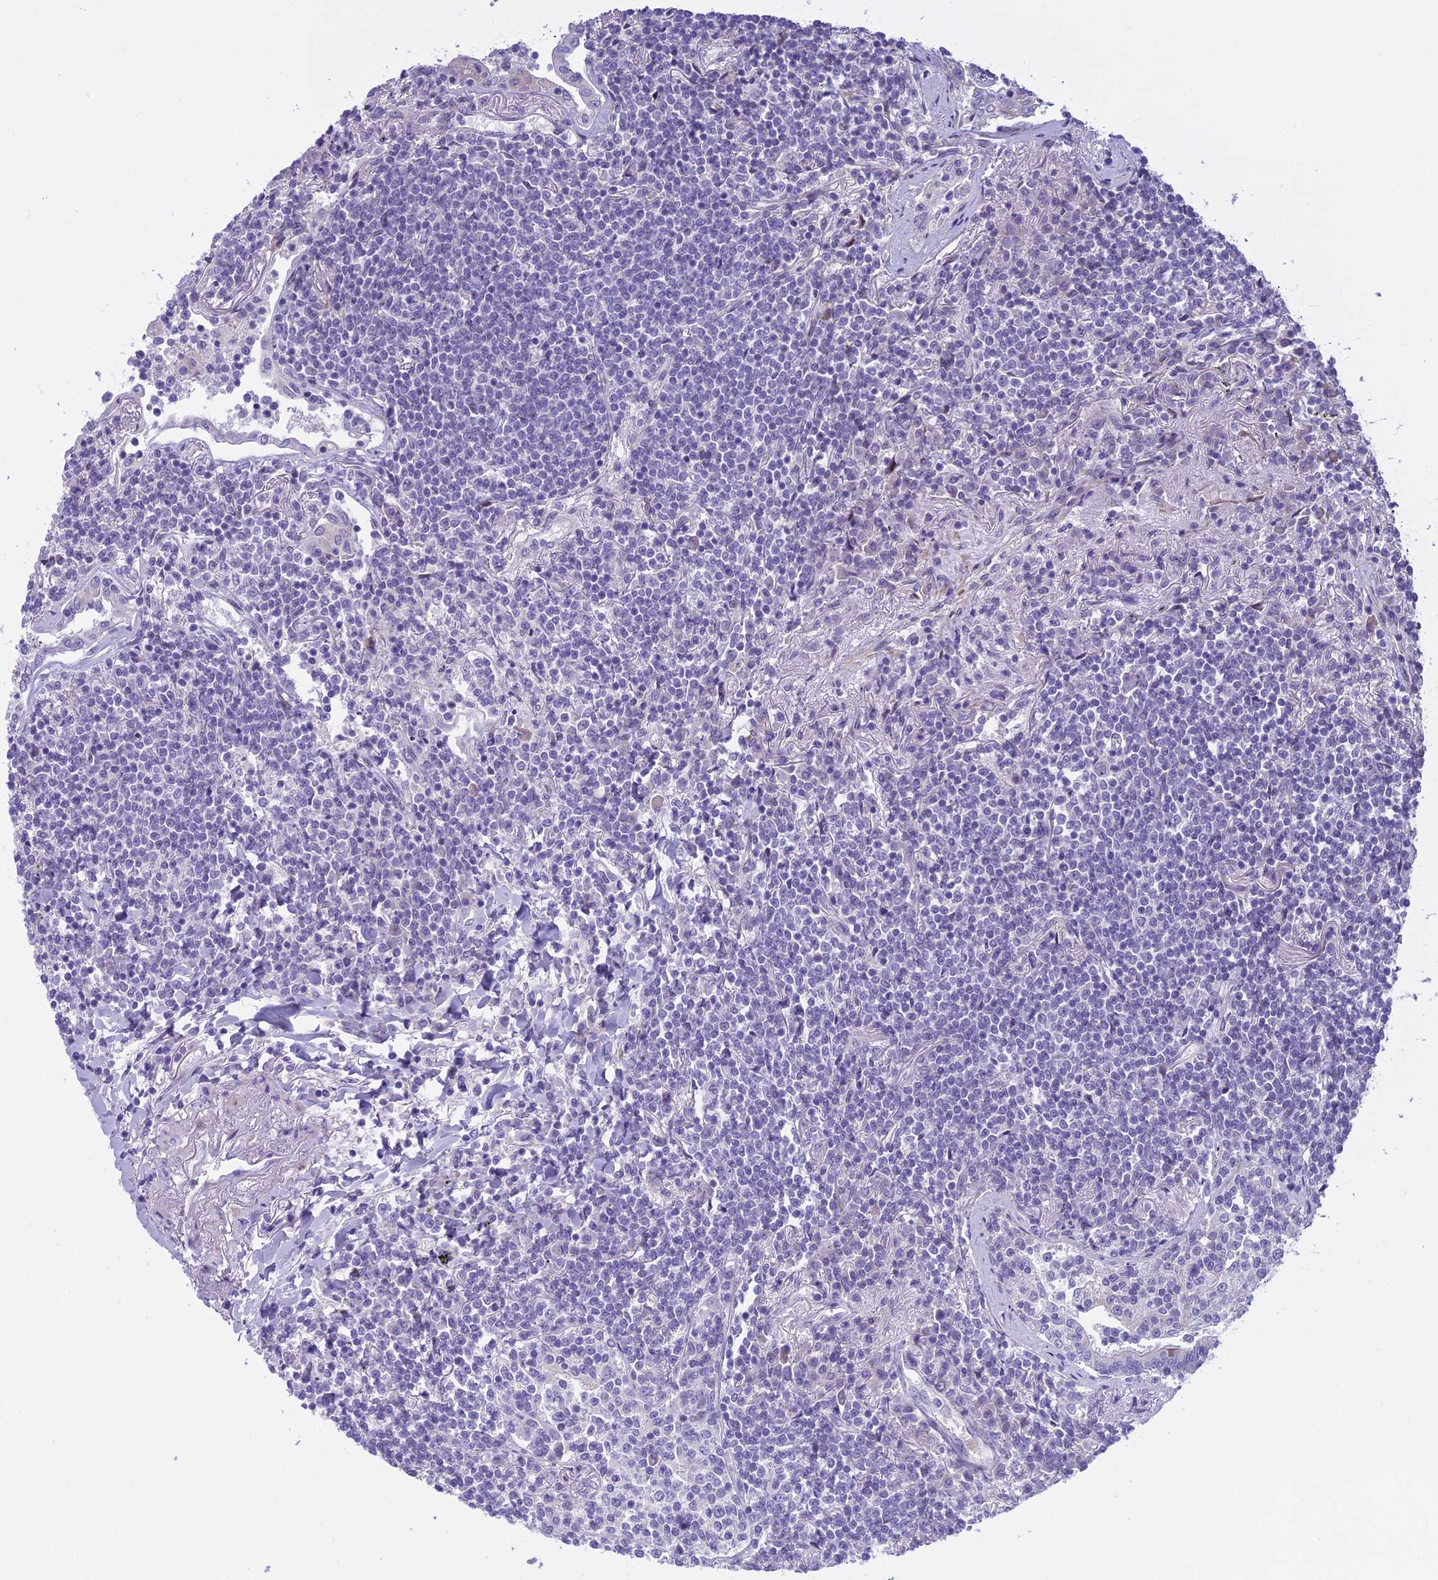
{"staining": {"intensity": "negative", "quantity": "none", "location": "none"}, "tissue": "lymphoma", "cell_type": "Tumor cells", "image_type": "cancer", "snomed": [{"axis": "morphology", "description": "Malignant lymphoma, non-Hodgkin's type, Low grade"}, {"axis": "topography", "description": "Lung"}], "caption": "High magnification brightfield microscopy of low-grade malignant lymphoma, non-Hodgkin's type stained with DAB (3,3'-diaminobenzidine) (brown) and counterstained with hematoxylin (blue): tumor cells show no significant positivity.", "gene": "PCDHB14", "patient": {"sex": "female", "age": 71}}